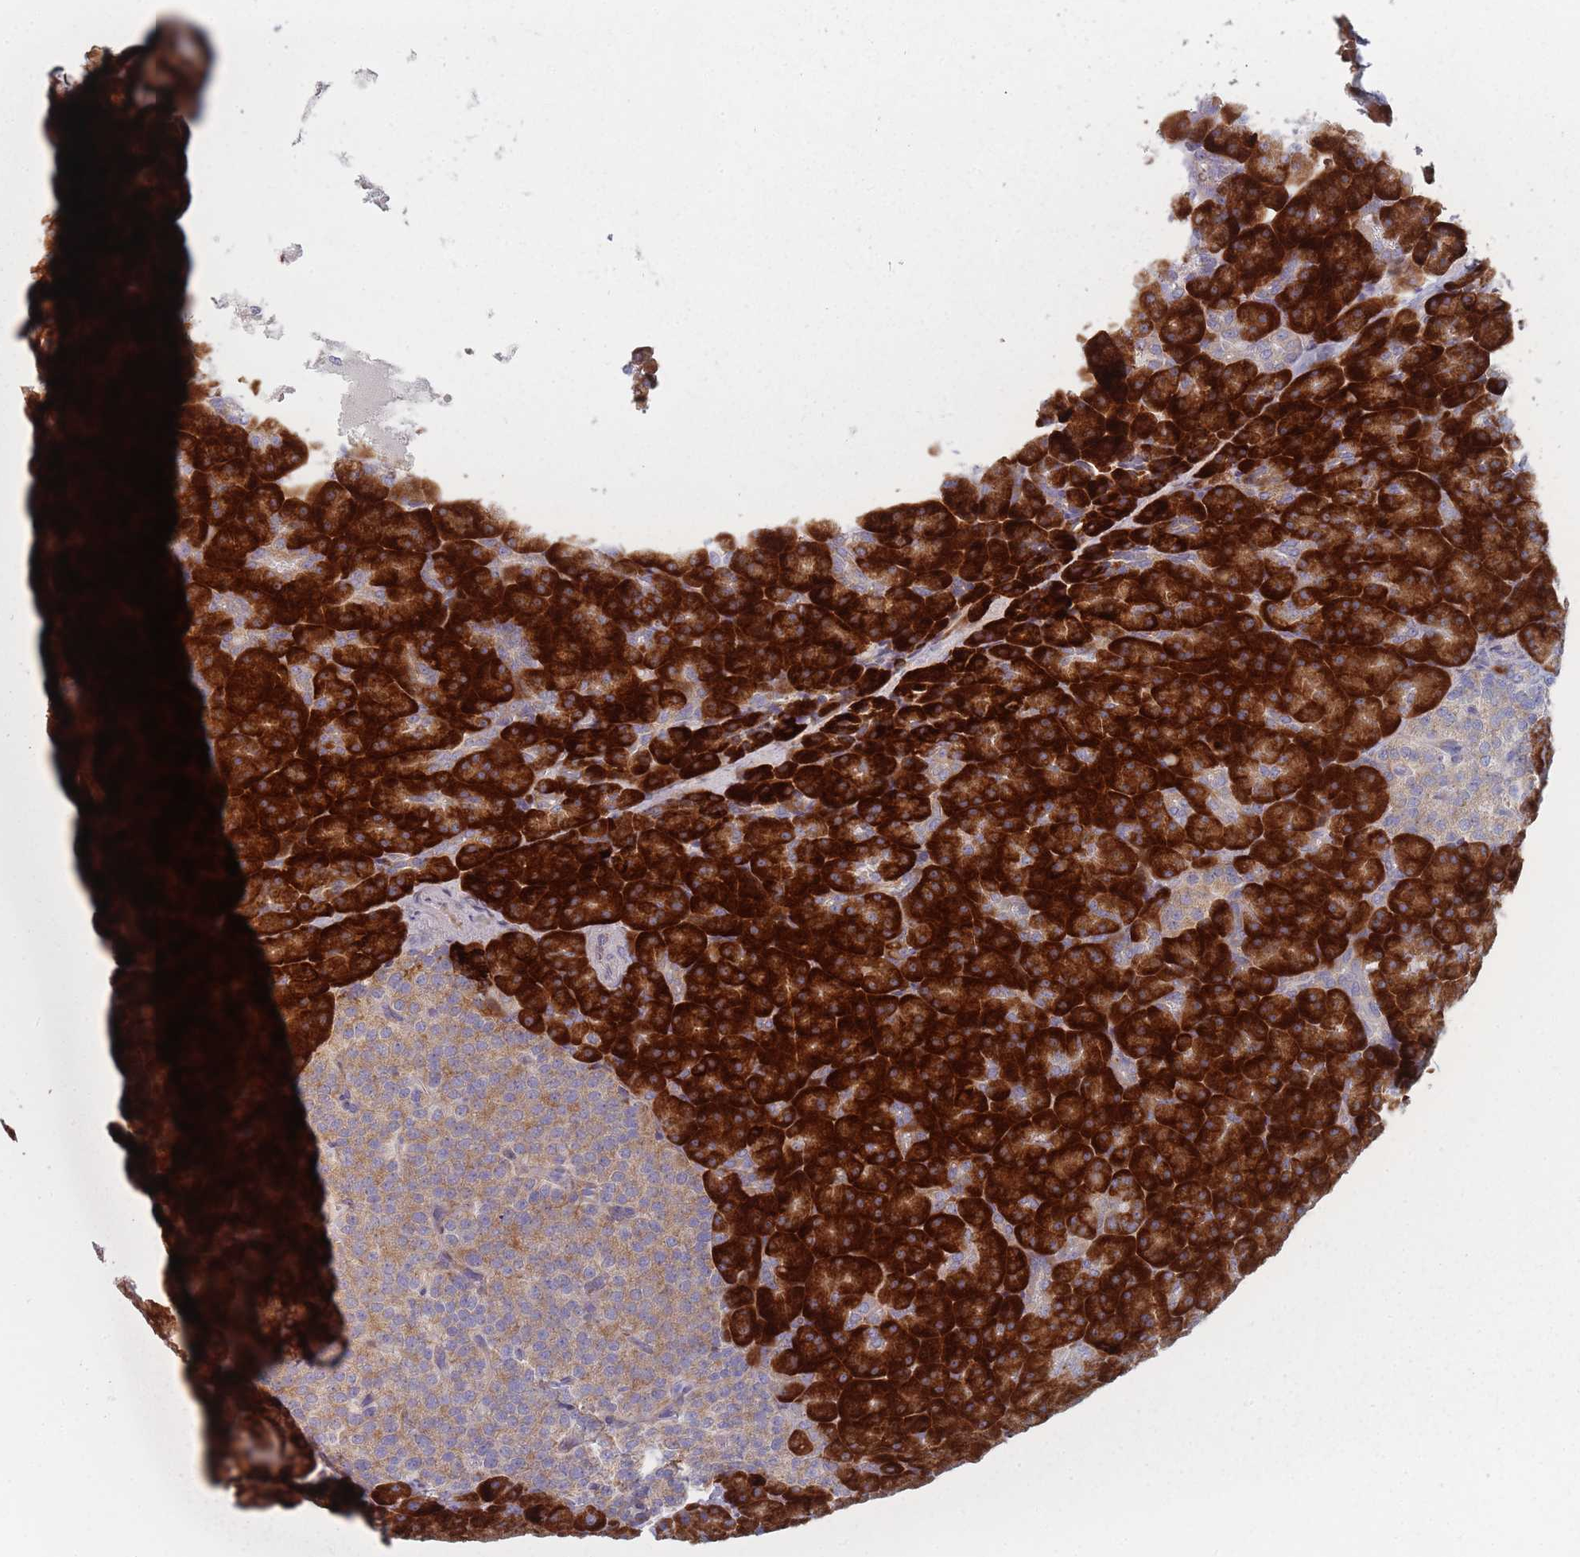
{"staining": {"intensity": "strong", "quantity": ">75%", "location": "cytoplasmic/membranous"}, "tissue": "pancreas", "cell_type": "Exocrine glandular cells", "image_type": "normal", "snomed": [{"axis": "morphology", "description": "Normal tissue, NOS"}, {"axis": "topography", "description": "Pancreas"}], "caption": "Immunohistochemical staining of unremarkable human pancreas displays strong cytoplasmic/membranous protein staining in about >75% of exocrine glandular cells. Immunohistochemistry (ihc) stains the protein of interest in brown and the nuclei are stained blue.", "gene": "CACNG5", "patient": {"sex": "female", "age": 74}}